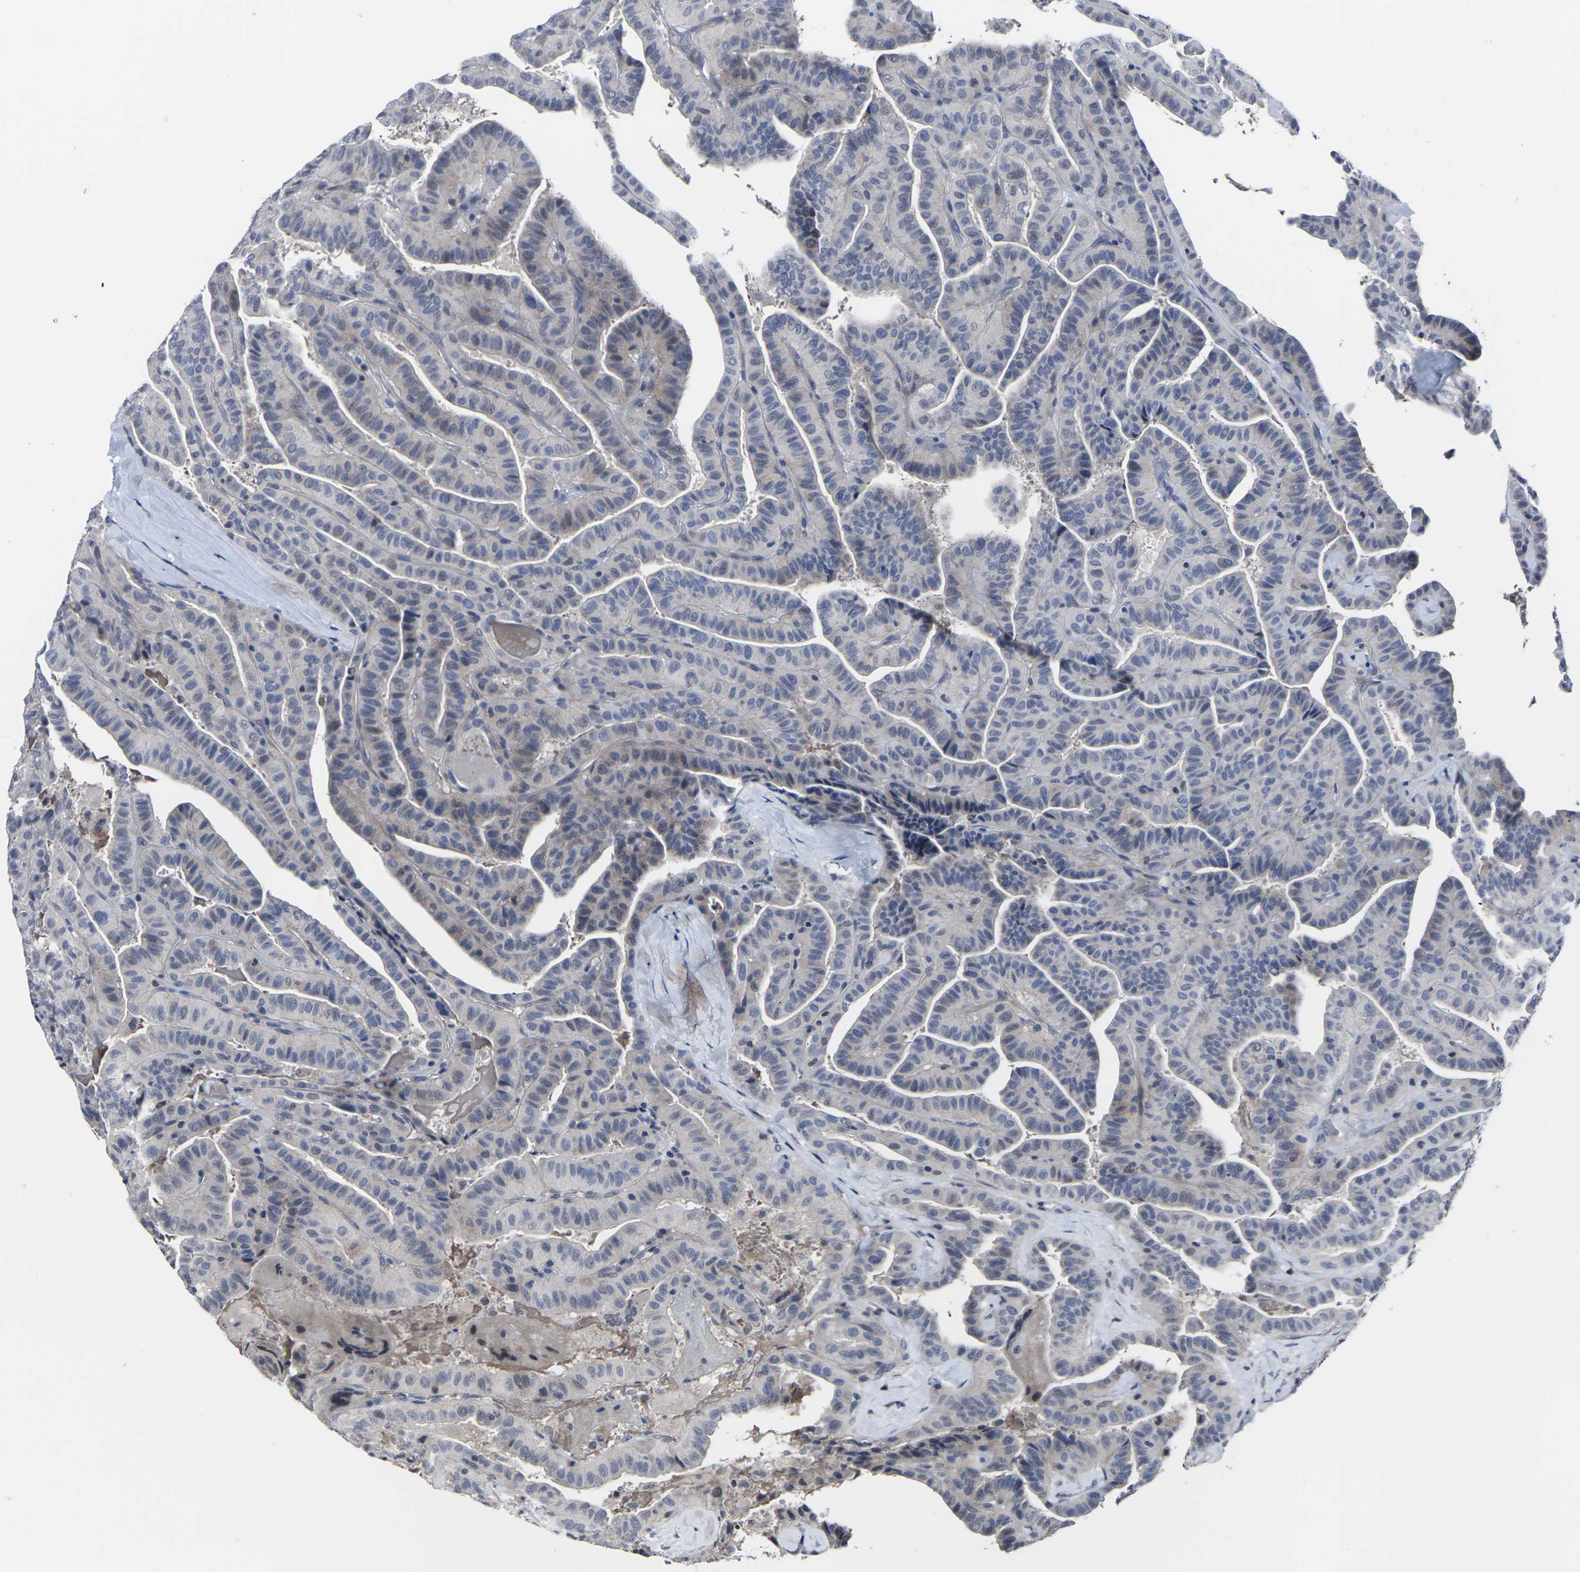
{"staining": {"intensity": "weak", "quantity": "<25%", "location": "cytoplasmic/membranous"}, "tissue": "thyroid cancer", "cell_type": "Tumor cells", "image_type": "cancer", "snomed": [{"axis": "morphology", "description": "Papillary adenocarcinoma, NOS"}, {"axis": "topography", "description": "Thyroid gland"}], "caption": "IHC of papillary adenocarcinoma (thyroid) demonstrates no positivity in tumor cells.", "gene": "MSANTD4", "patient": {"sex": "male", "age": 77}}